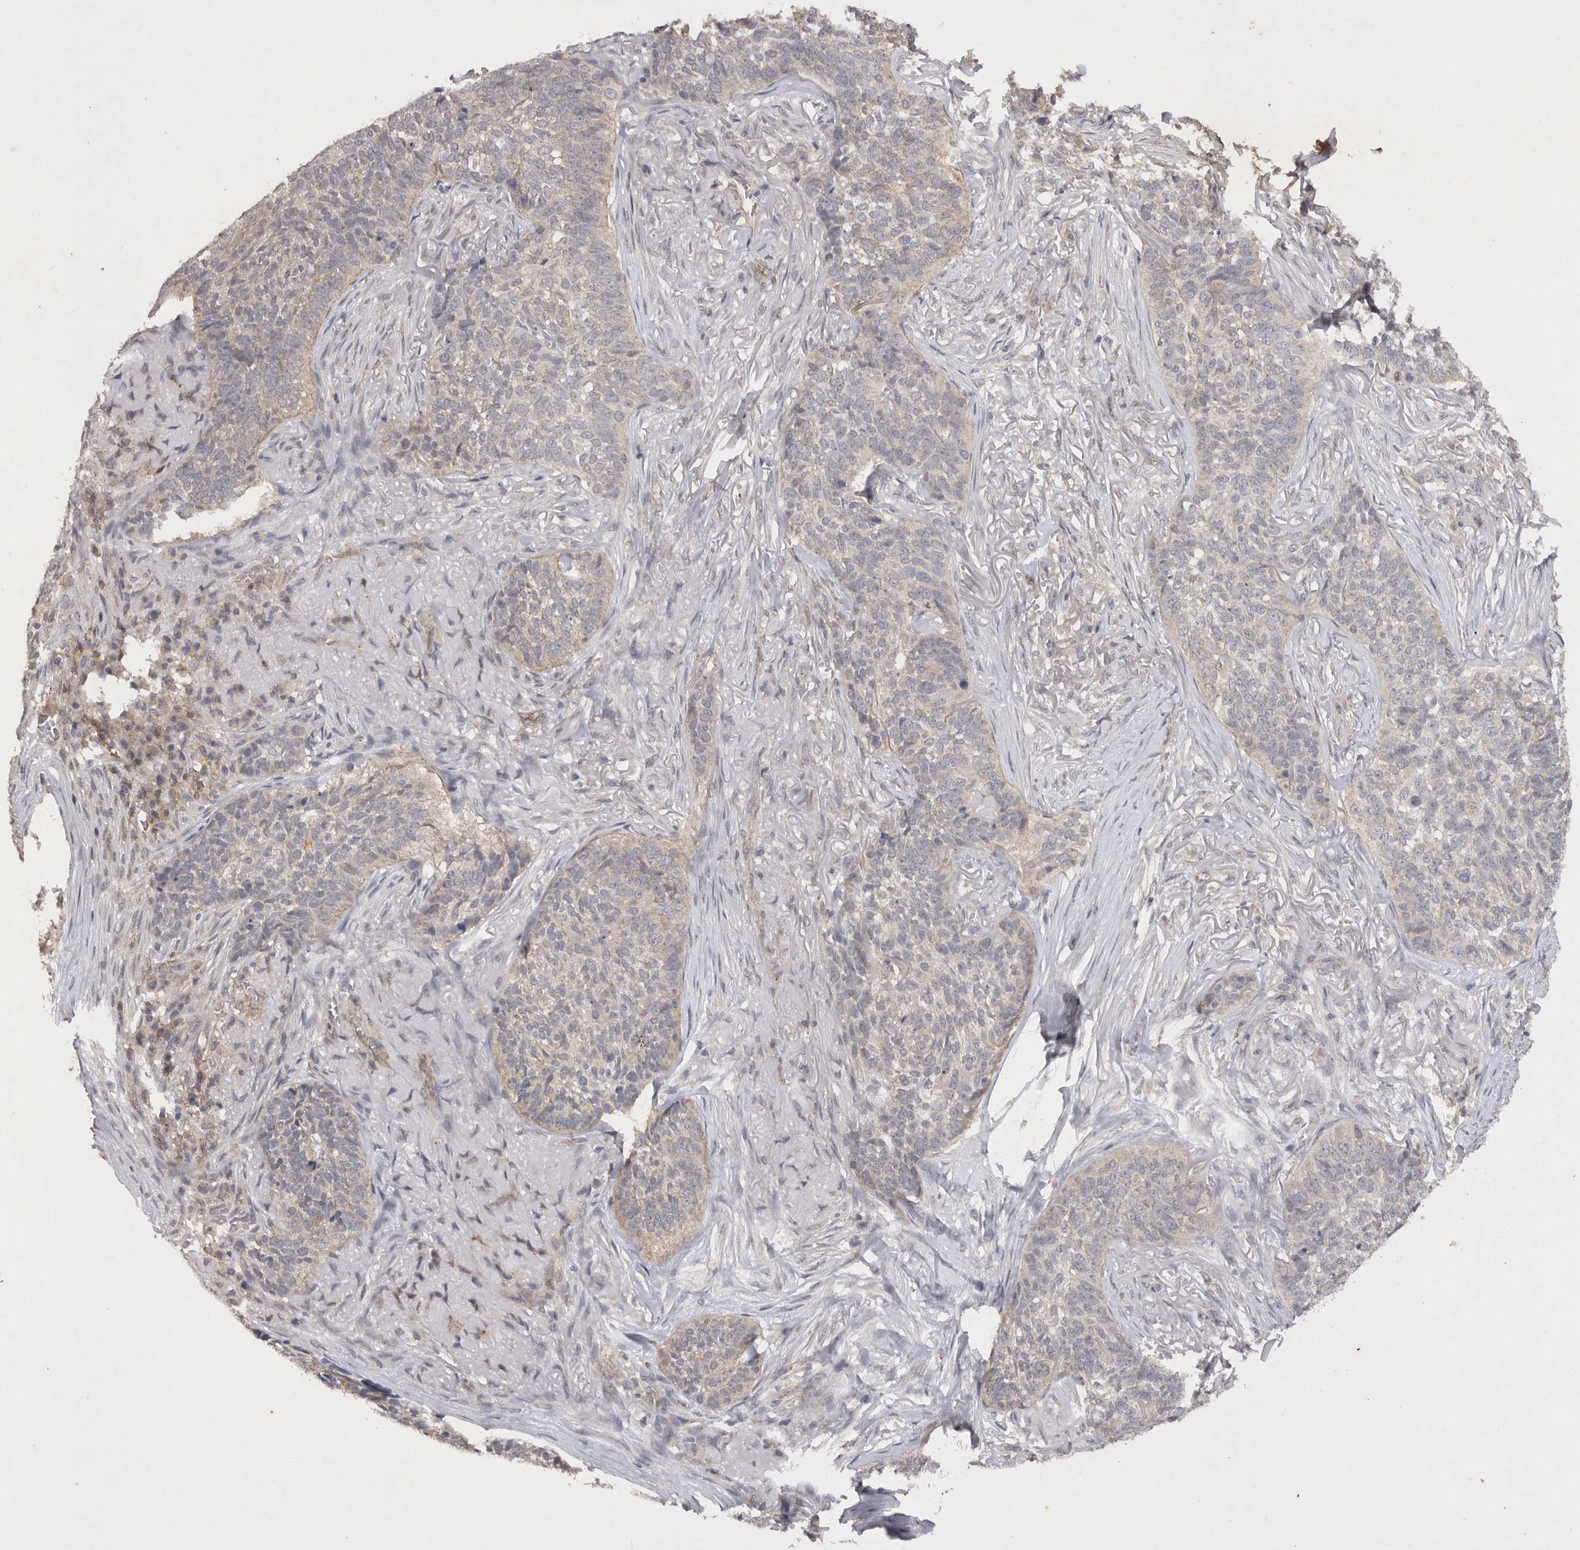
{"staining": {"intensity": "negative", "quantity": "none", "location": "none"}, "tissue": "skin cancer", "cell_type": "Tumor cells", "image_type": "cancer", "snomed": [{"axis": "morphology", "description": "Basal cell carcinoma"}, {"axis": "topography", "description": "Skin"}], "caption": "IHC of human skin cancer (basal cell carcinoma) displays no staining in tumor cells. (Brightfield microscopy of DAB immunohistochemistry at high magnification).", "gene": "RASSF3", "patient": {"sex": "male", "age": 85}}